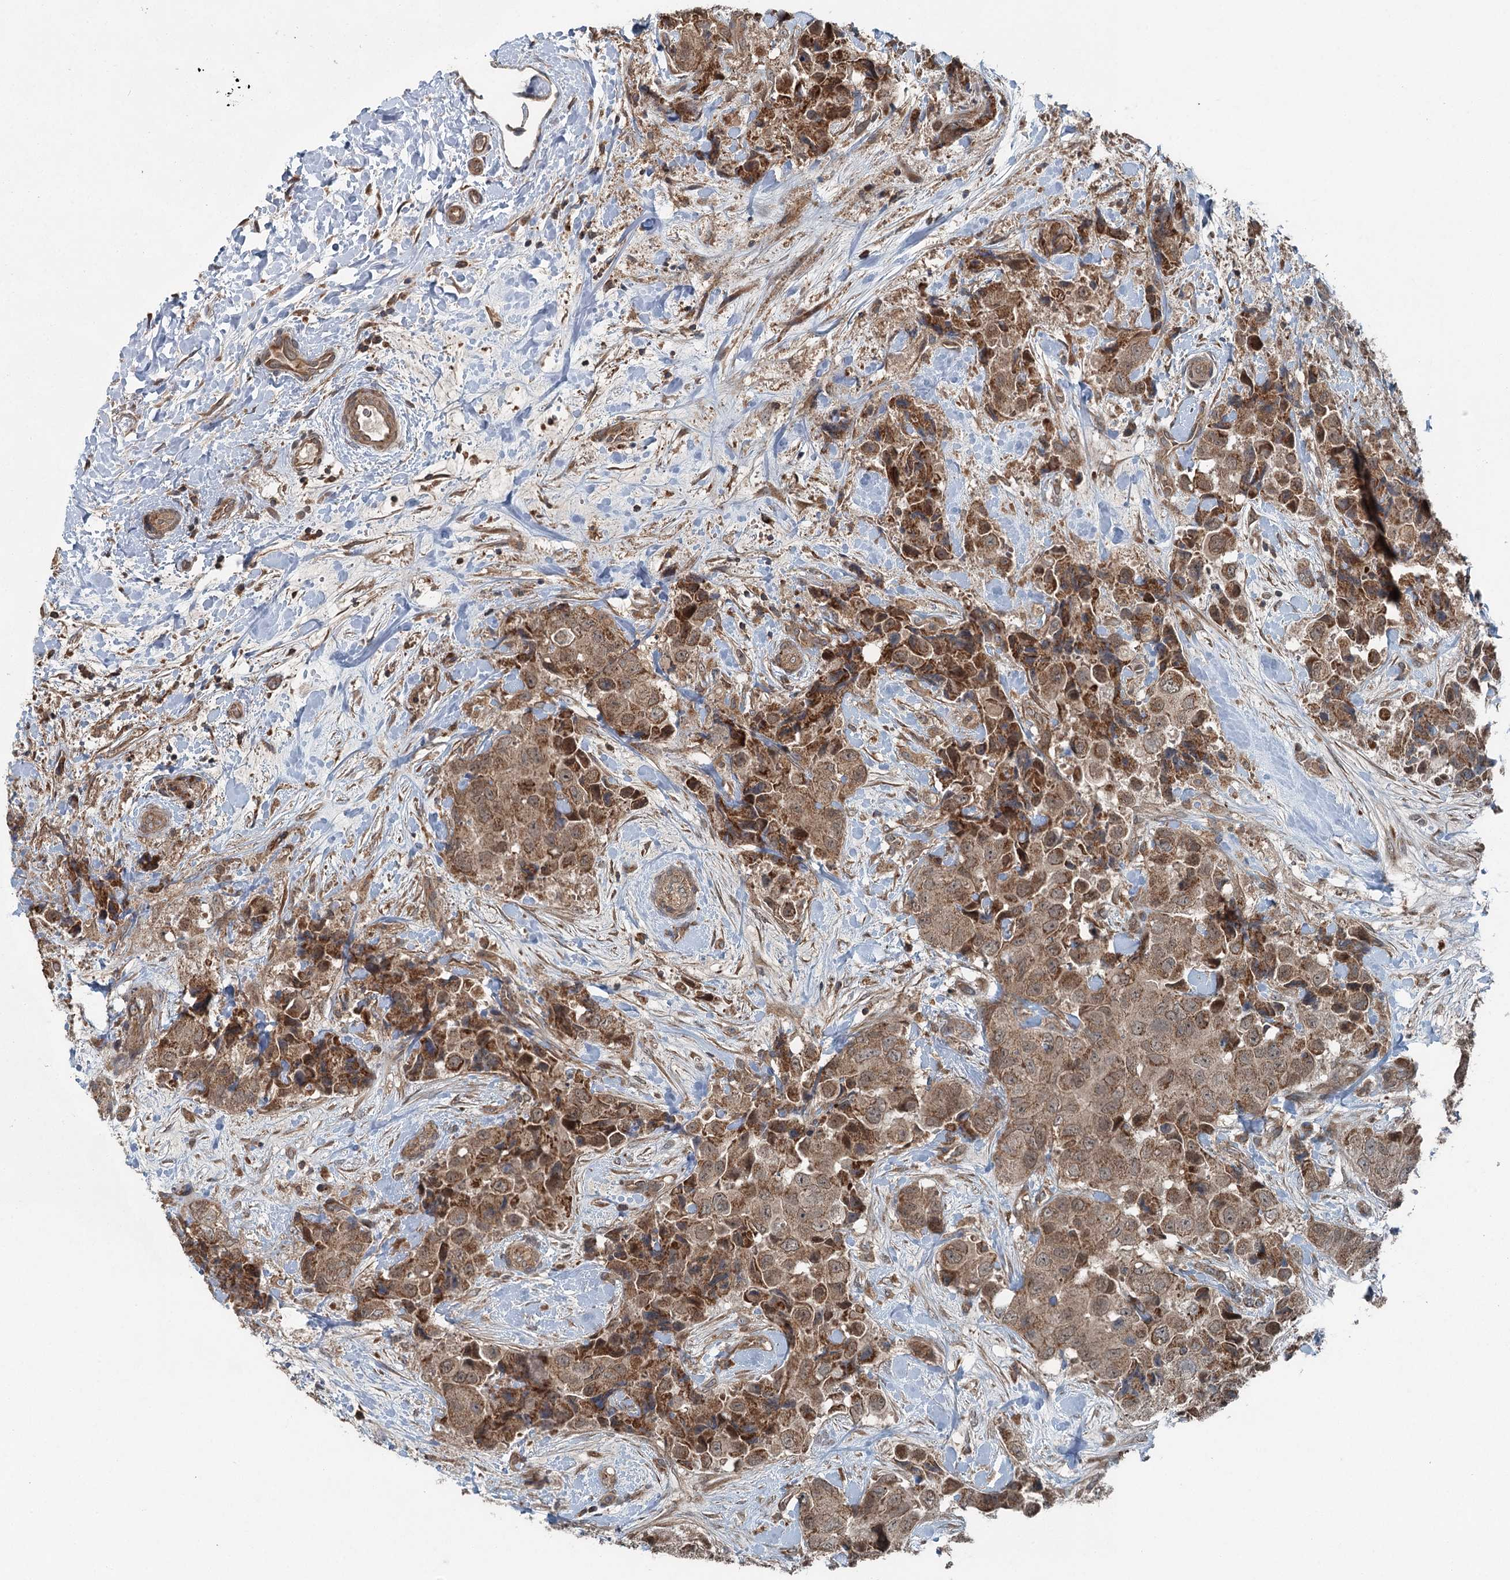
{"staining": {"intensity": "moderate", "quantity": ">75%", "location": "cytoplasmic/membranous"}, "tissue": "breast cancer", "cell_type": "Tumor cells", "image_type": "cancer", "snomed": [{"axis": "morphology", "description": "Duct carcinoma"}, {"axis": "topography", "description": "Breast"}], "caption": "Human breast intraductal carcinoma stained with a protein marker reveals moderate staining in tumor cells.", "gene": "SKIC3", "patient": {"sex": "female", "age": 62}}